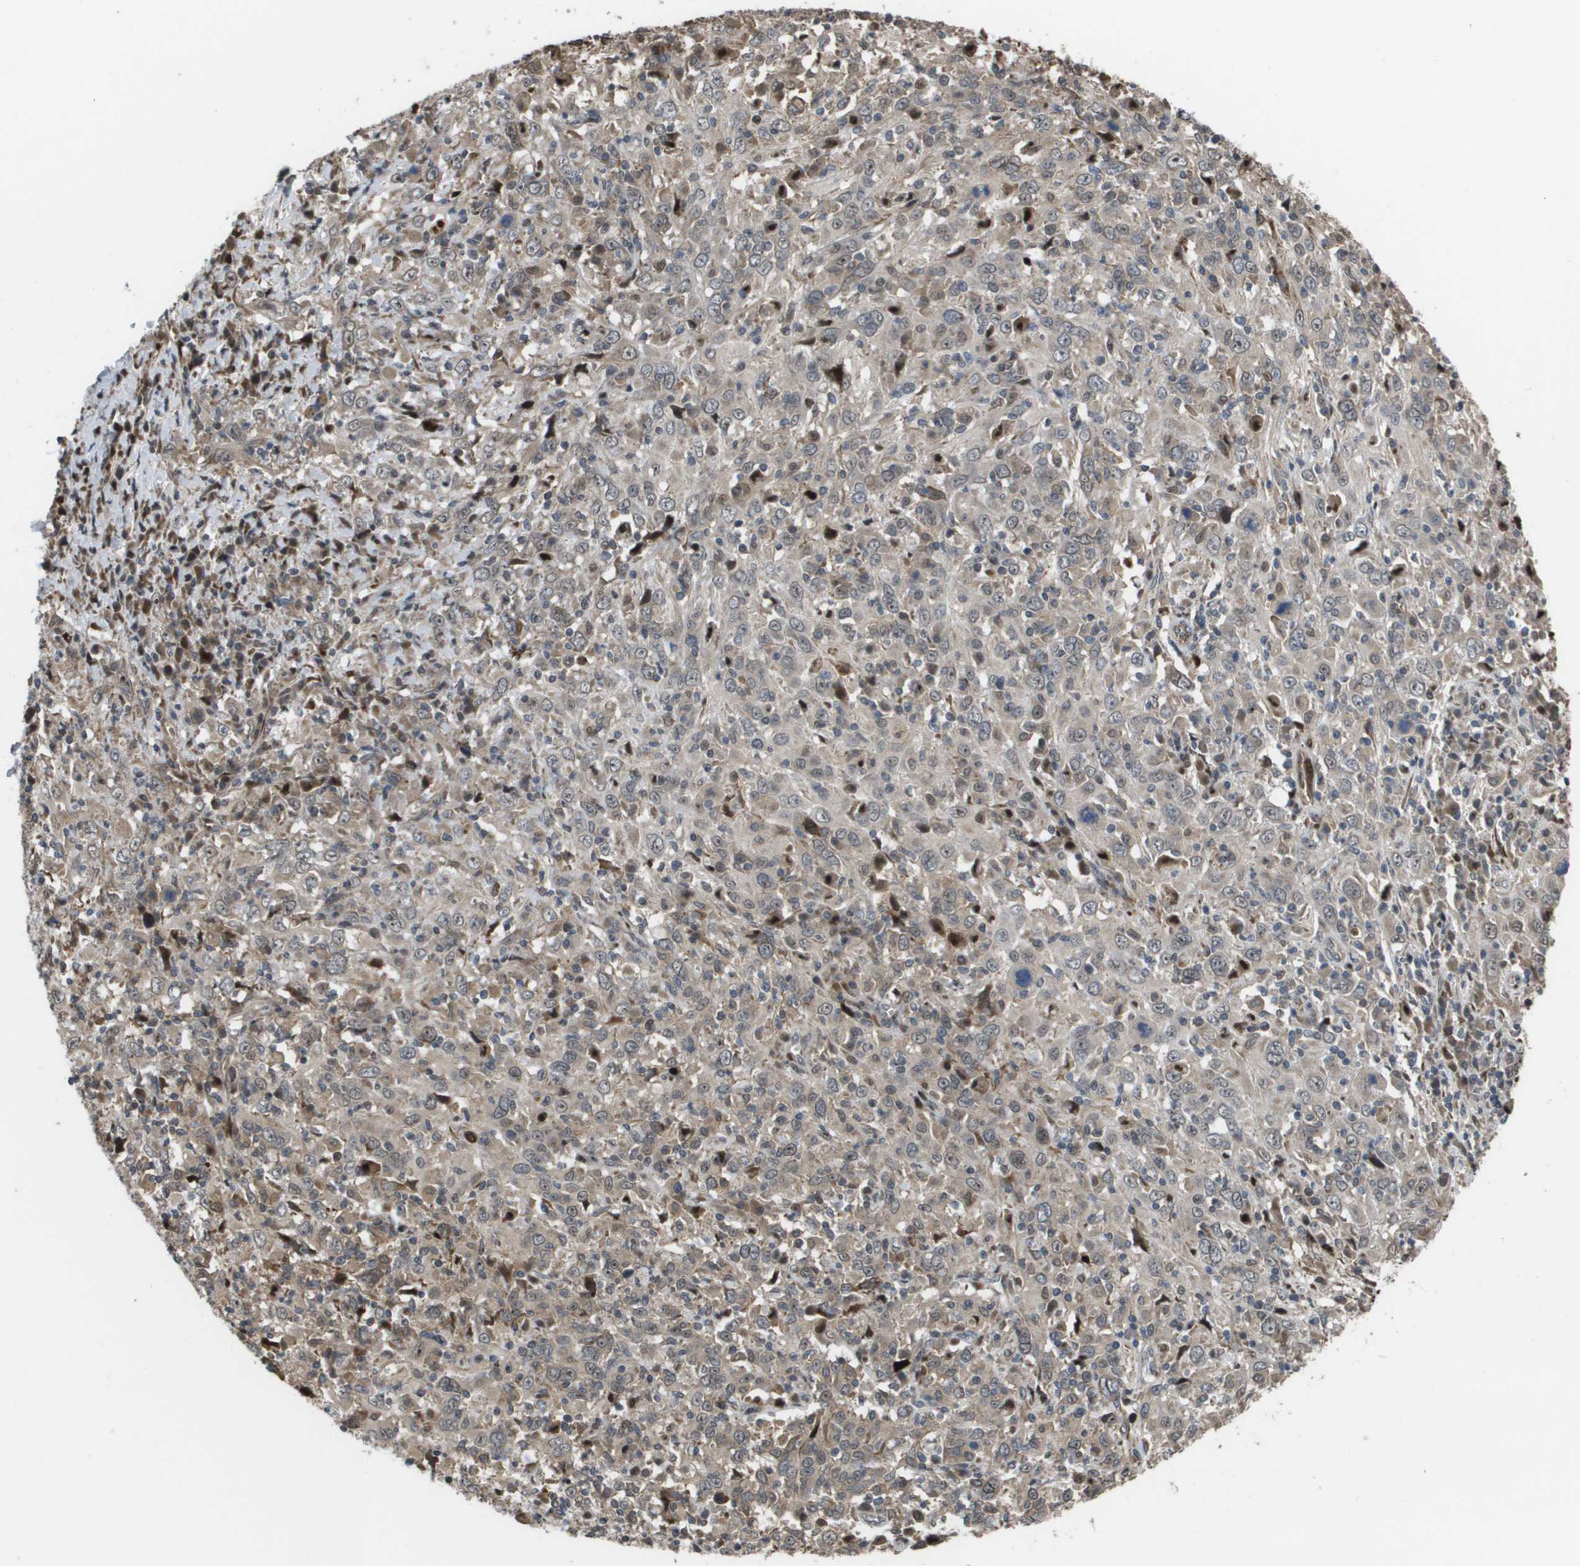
{"staining": {"intensity": "moderate", "quantity": "25%-75%", "location": "cytoplasmic/membranous,nuclear"}, "tissue": "cervical cancer", "cell_type": "Tumor cells", "image_type": "cancer", "snomed": [{"axis": "morphology", "description": "Squamous cell carcinoma, NOS"}, {"axis": "topography", "description": "Cervix"}], "caption": "High-magnification brightfield microscopy of cervical cancer stained with DAB (brown) and counterstained with hematoxylin (blue). tumor cells exhibit moderate cytoplasmic/membranous and nuclear positivity is identified in about25%-75% of cells. (Stains: DAB (3,3'-diaminobenzidine) in brown, nuclei in blue, Microscopy: brightfield microscopy at high magnification).", "gene": "AXIN2", "patient": {"sex": "female", "age": 46}}